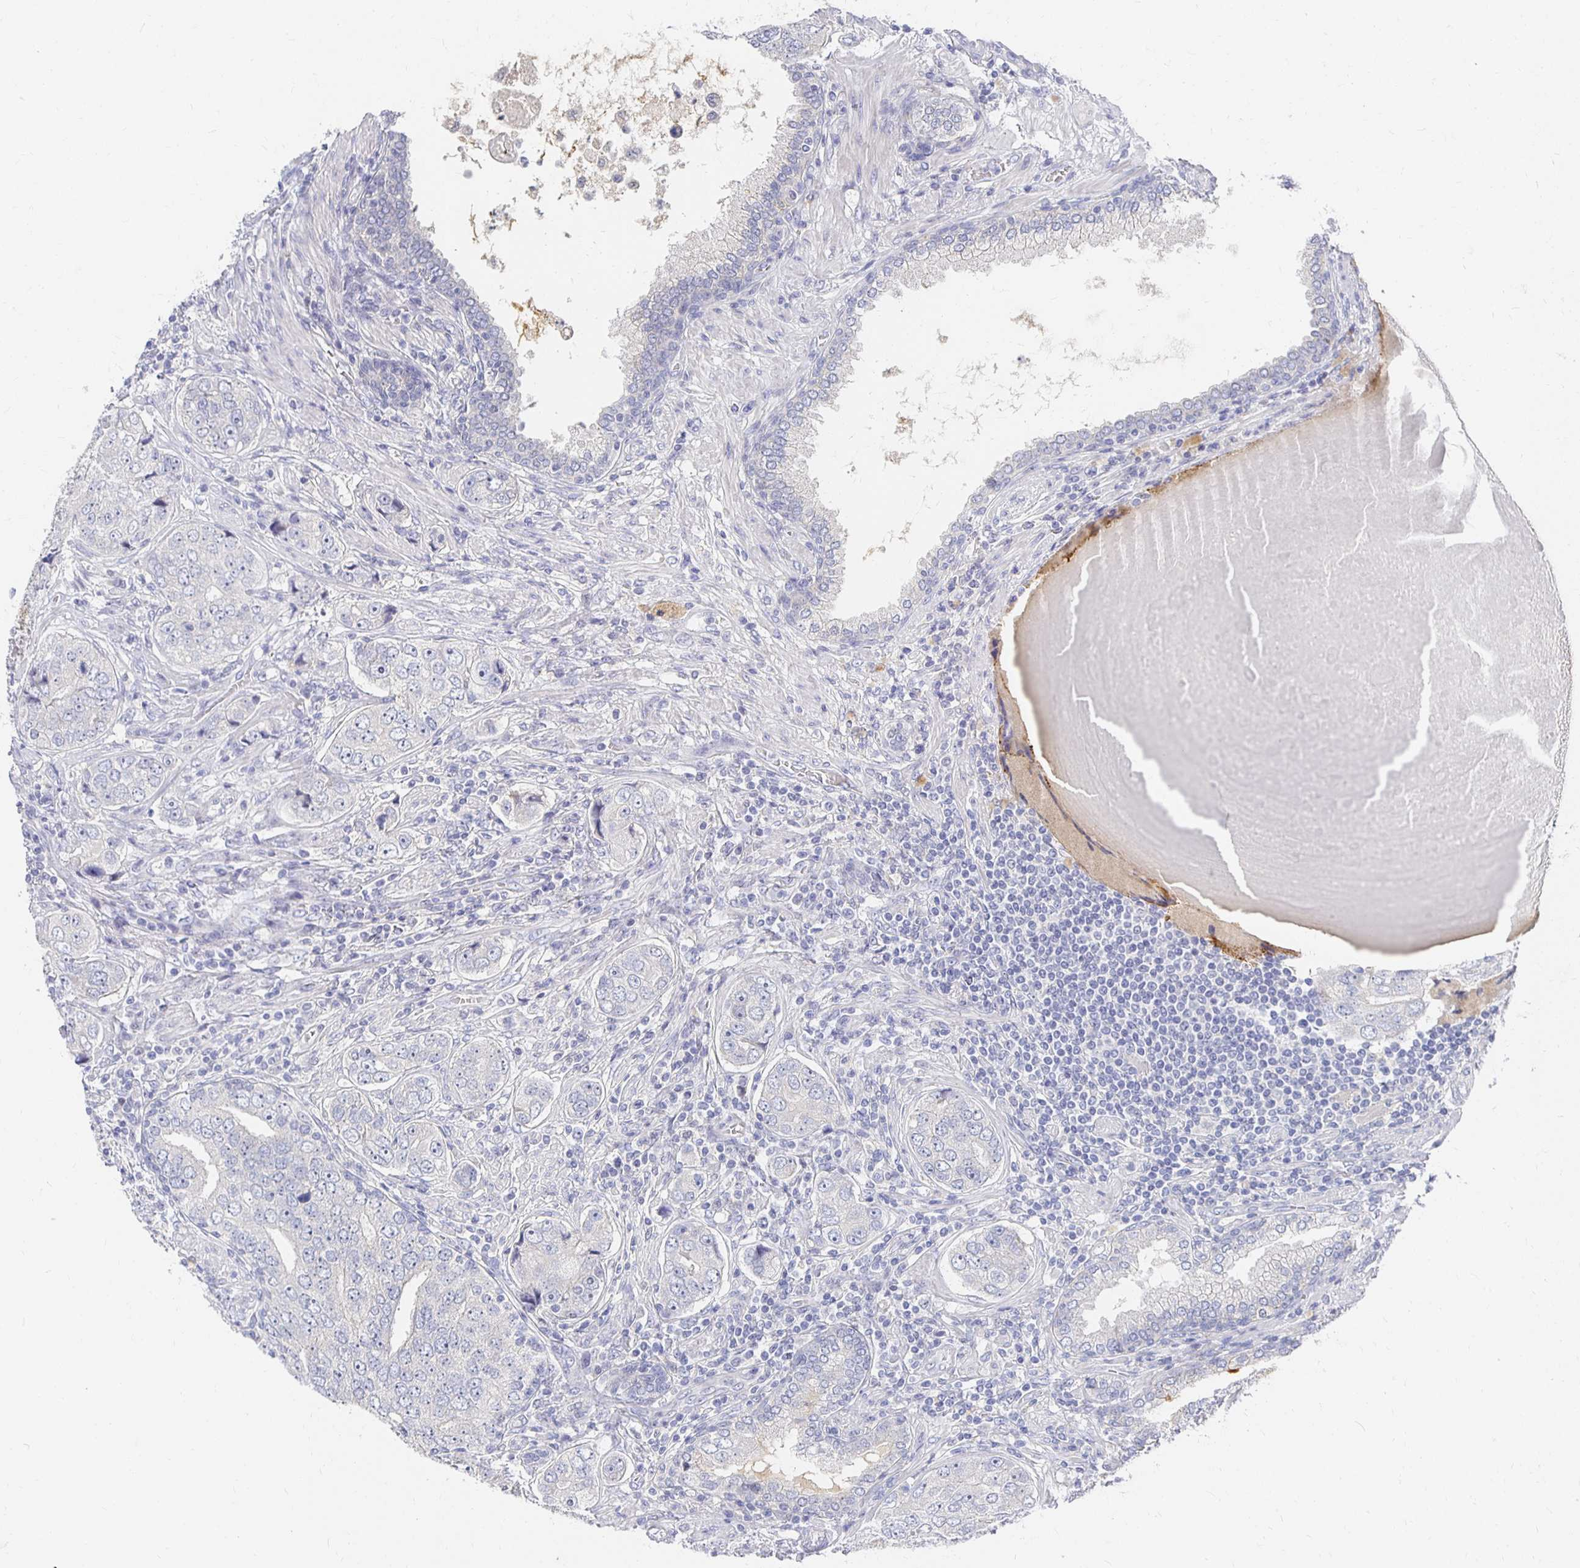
{"staining": {"intensity": "negative", "quantity": "none", "location": "none"}, "tissue": "prostate cancer", "cell_type": "Tumor cells", "image_type": "cancer", "snomed": [{"axis": "morphology", "description": "Adenocarcinoma, High grade"}, {"axis": "topography", "description": "Prostate"}], "caption": "High magnification brightfield microscopy of adenocarcinoma (high-grade) (prostate) stained with DAB (brown) and counterstained with hematoxylin (blue): tumor cells show no significant expression.", "gene": "FKRP", "patient": {"sex": "male", "age": 60}}